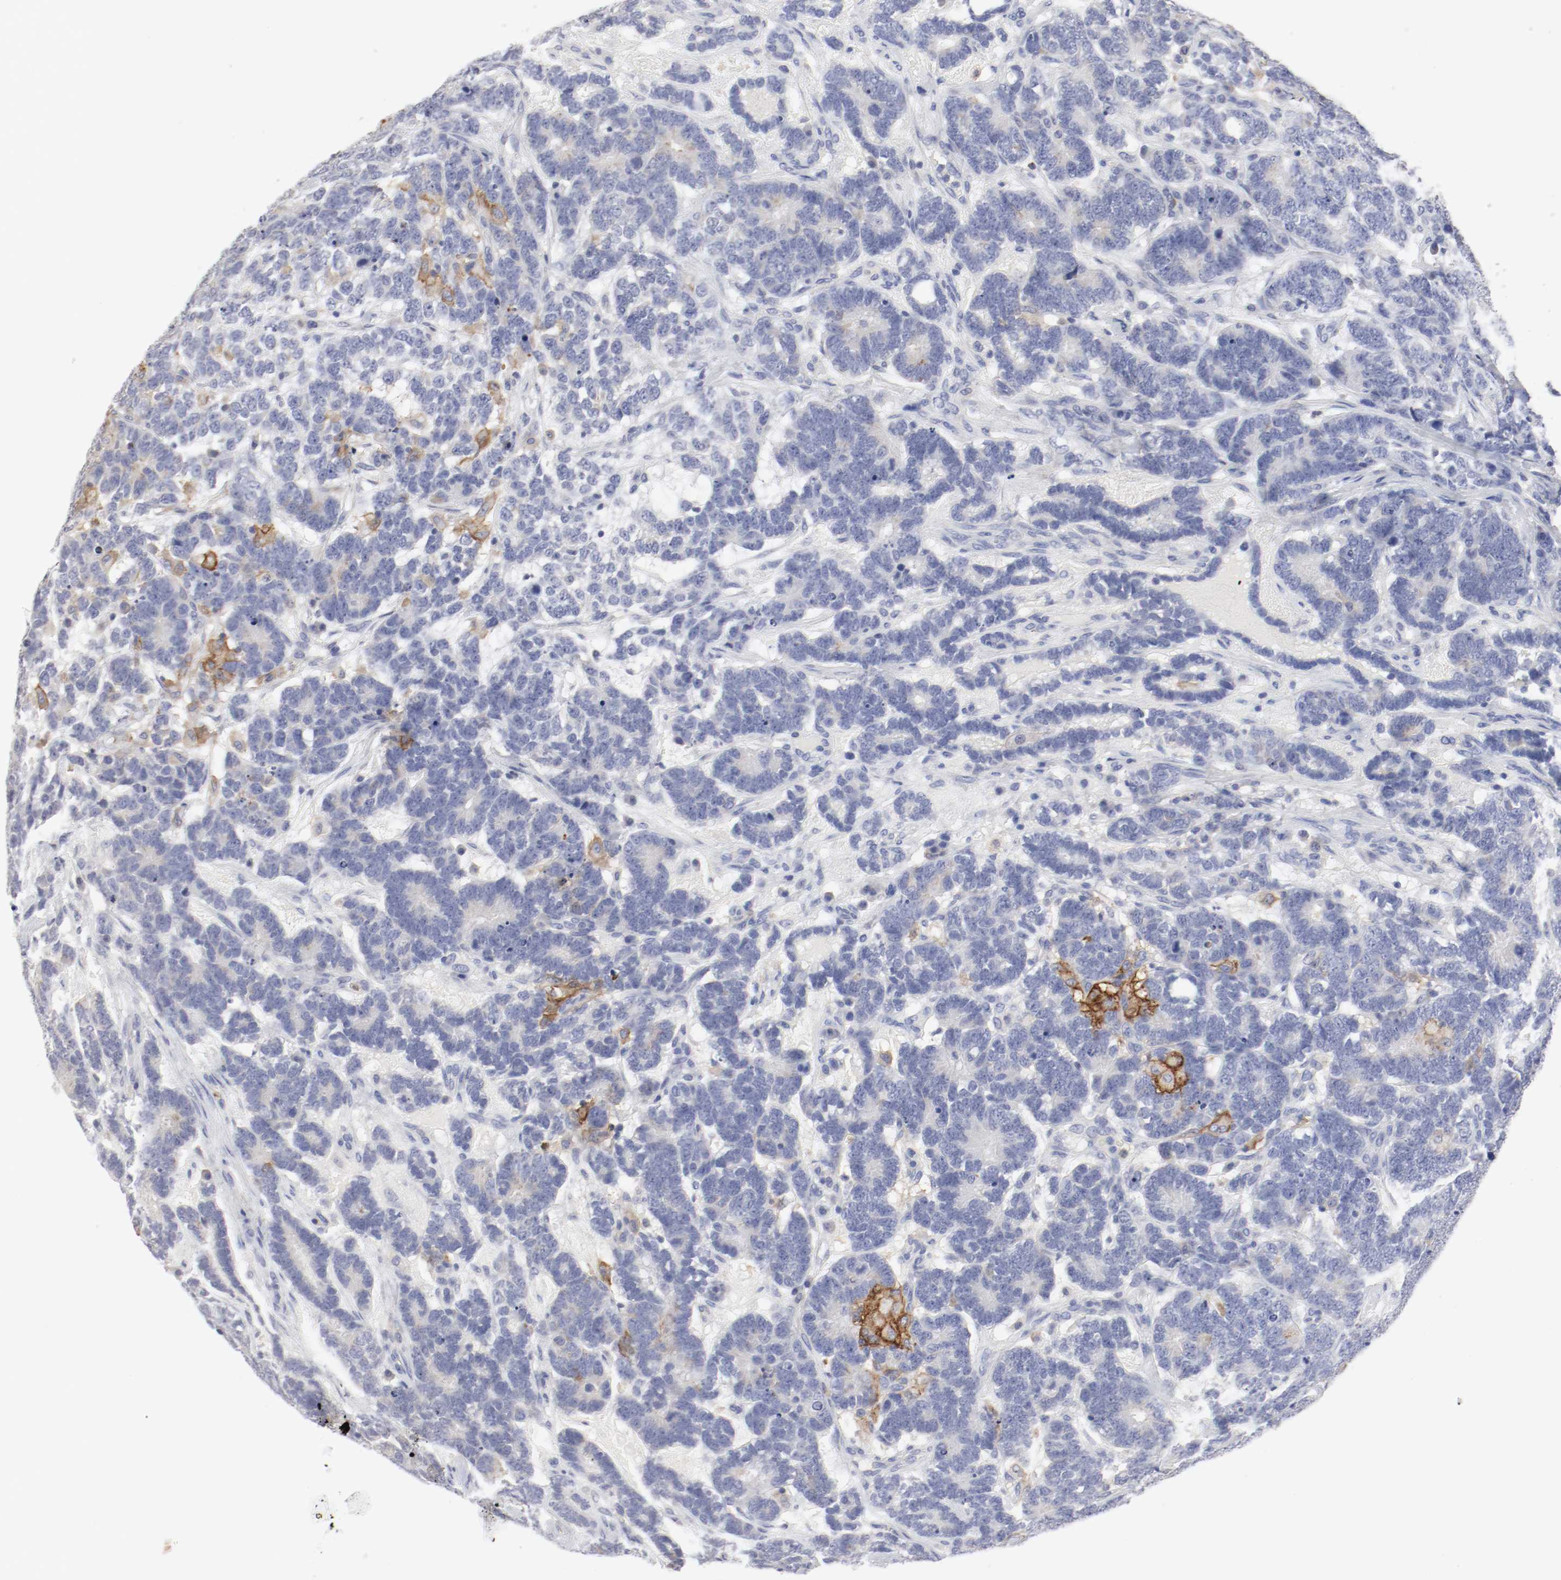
{"staining": {"intensity": "moderate", "quantity": "<25%", "location": "cytoplasmic/membranous"}, "tissue": "testis cancer", "cell_type": "Tumor cells", "image_type": "cancer", "snomed": [{"axis": "morphology", "description": "Carcinoma, Embryonal, NOS"}, {"axis": "topography", "description": "Testis"}], "caption": "Immunohistochemistry (IHC) (DAB (3,3'-diaminobenzidine)) staining of testis cancer (embryonal carcinoma) demonstrates moderate cytoplasmic/membranous protein positivity in approximately <25% of tumor cells.", "gene": "ITGAX", "patient": {"sex": "male", "age": 26}}